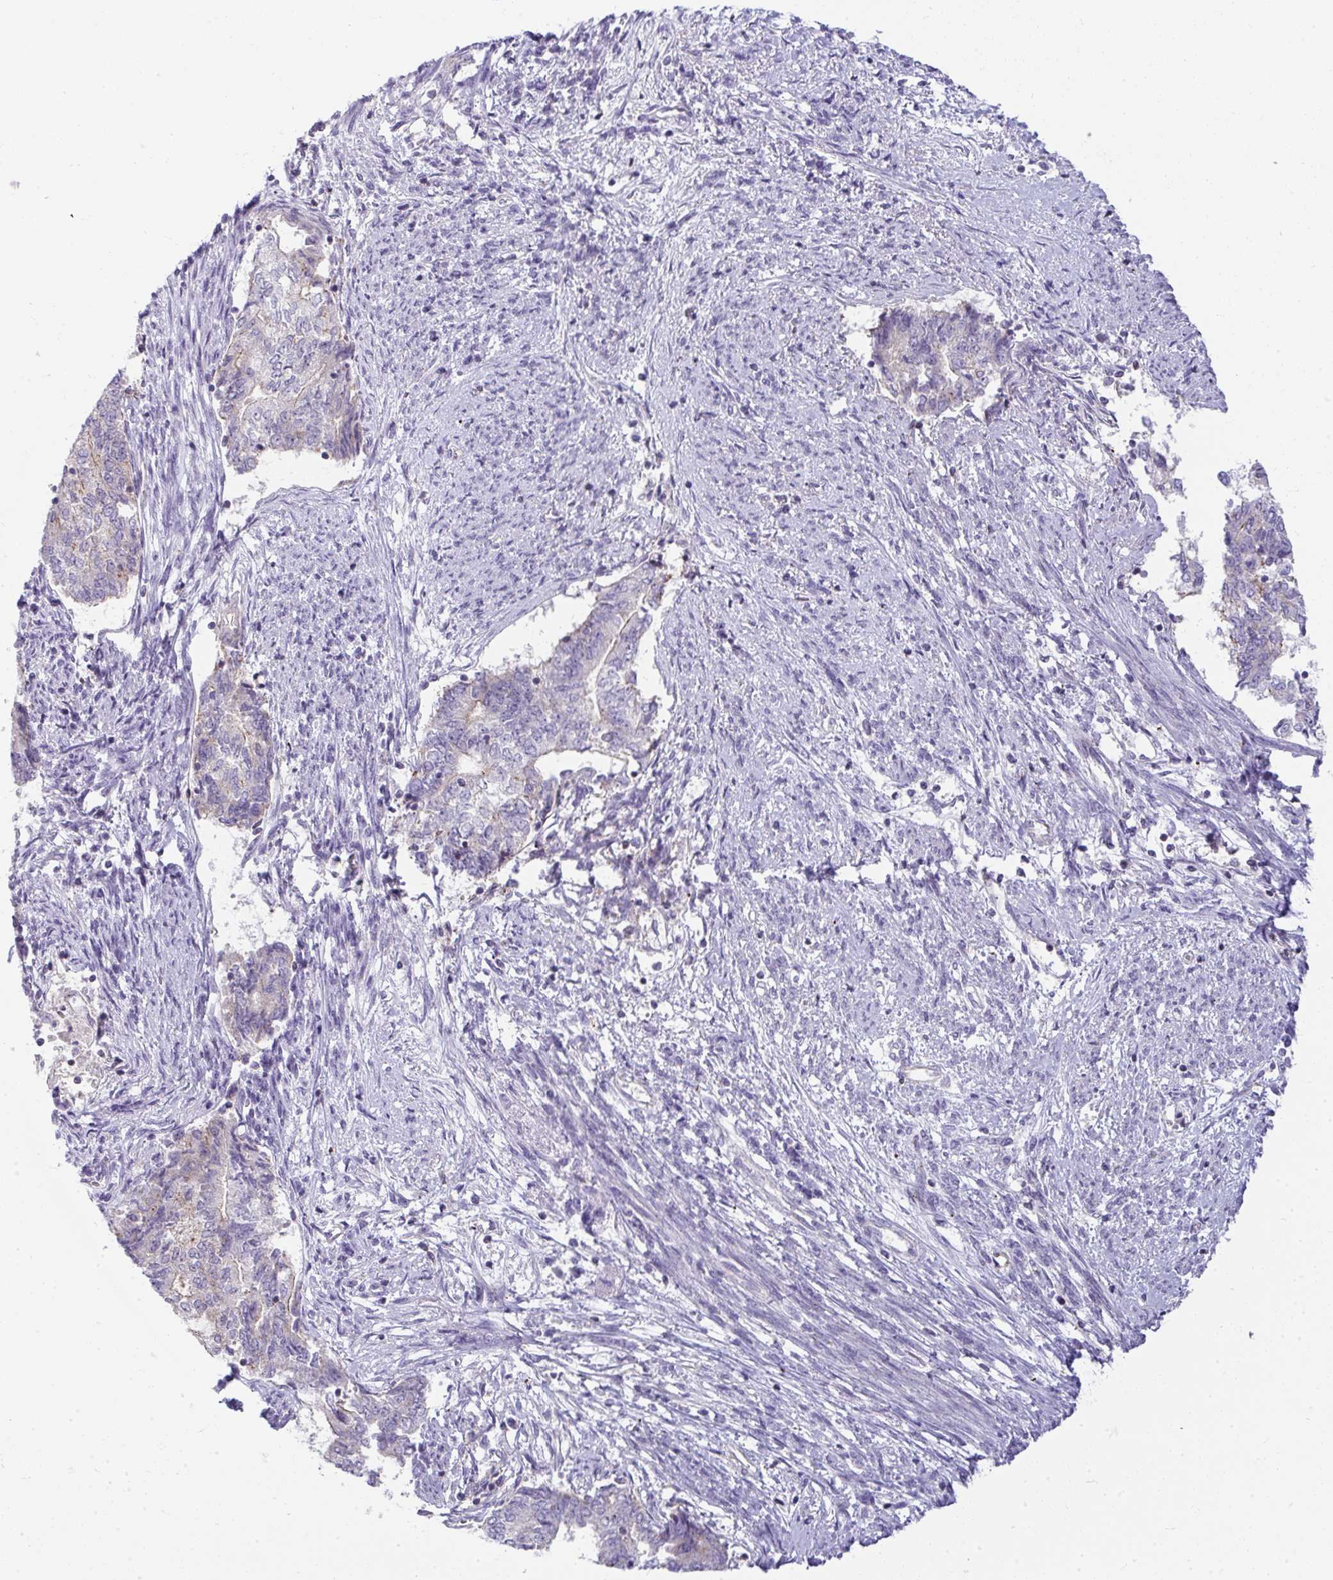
{"staining": {"intensity": "weak", "quantity": "<25%", "location": "cytoplasmic/membranous"}, "tissue": "endometrial cancer", "cell_type": "Tumor cells", "image_type": "cancer", "snomed": [{"axis": "morphology", "description": "Adenocarcinoma, NOS"}, {"axis": "topography", "description": "Endometrium"}], "caption": "Immunohistochemistry photomicrograph of adenocarcinoma (endometrial) stained for a protein (brown), which exhibits no staining in tumor cells. Brightfield microscopy of immunohistochemistry stained with DAB (brown) and hematoxylin (blue), captured at high magnification.", "gene": "VPS4B", "patient": {"sex": "female", "age": 65}}